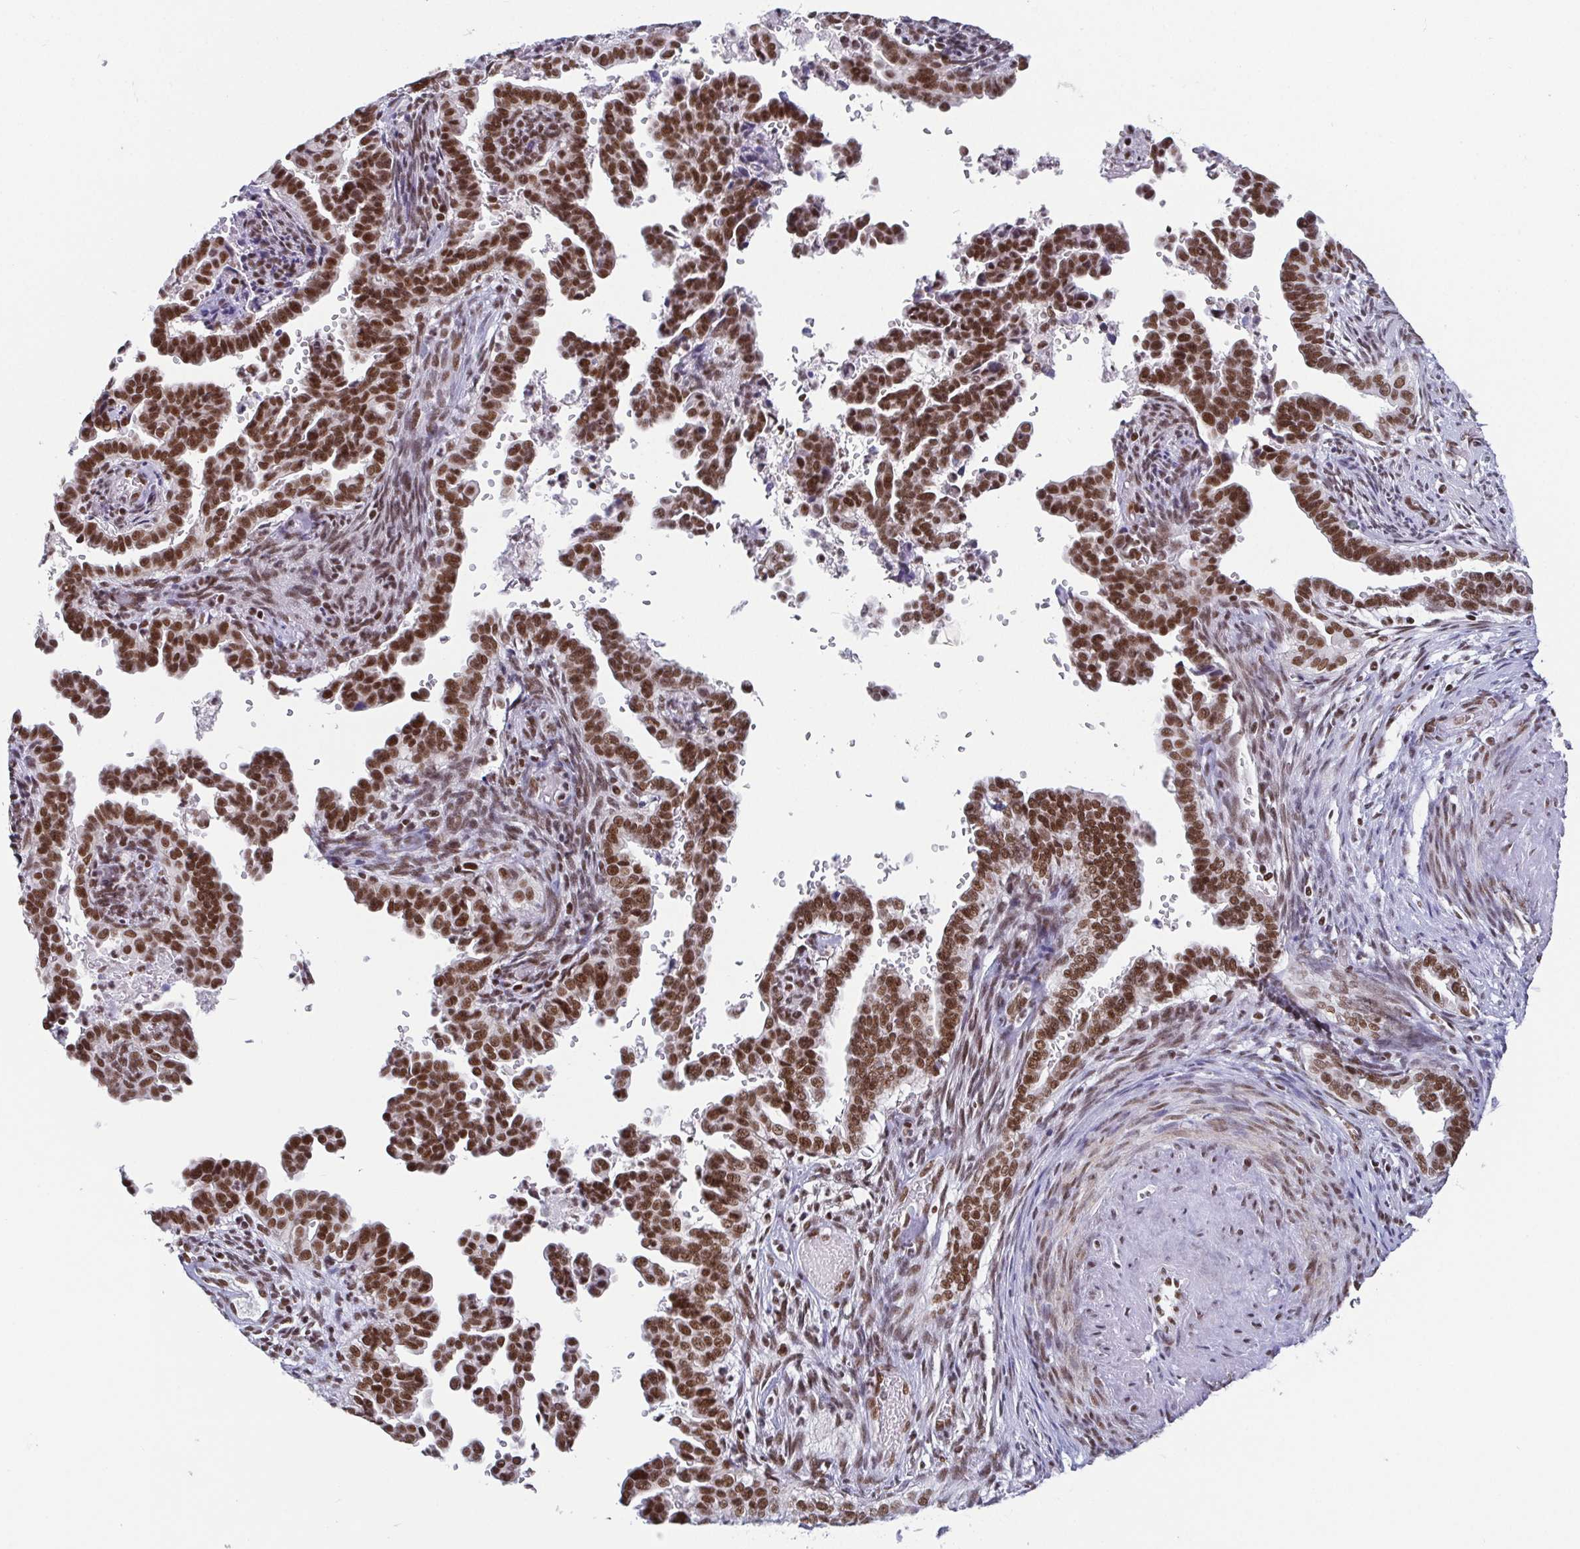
{"staining": {"intensity": "moderate", "quantity": ">75%", "location": "nuclear"}, "tissue": "cervical cancer", "cell_type": "Tumor cells", "image_type": "cancer", "snomed": [{"axis": "morphology", "description": "Adenocarcinoma, NOS"}, {"axis": "morphology", "description": "Adenocarcinoma, Low grade"}, {"axis": "topography", "description": "Cervix"}], "caption": "DAB immunohistochemical staining of human low-grade adenocarcinoma (cervical) reveals moderate nuclear protein expression in about >75% of tumor cells.", "gene": "CTCF", "patient": {"sex": "female", "age": 35}}